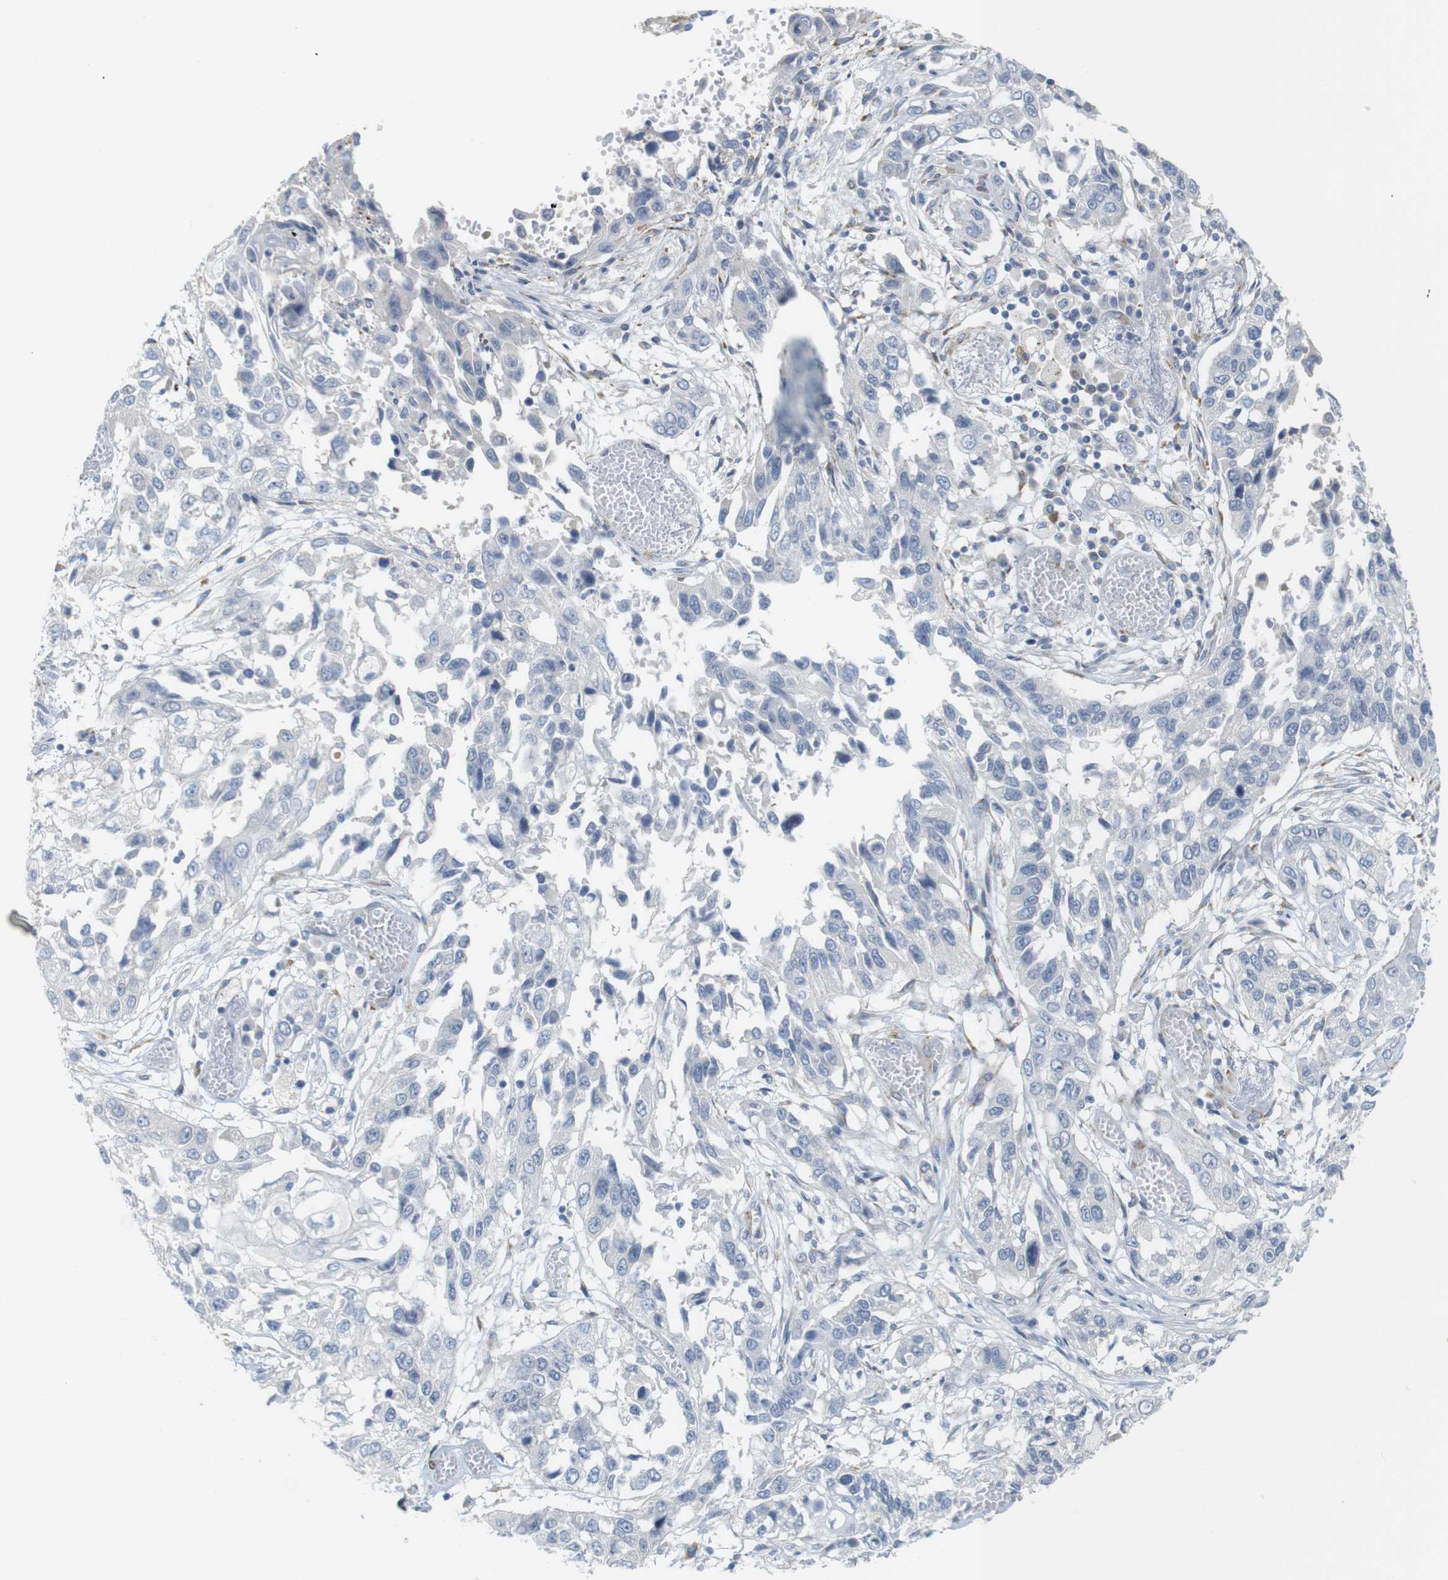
{"staining": {"intensity": "negative", "quantity": "none", "location": "none"}, "tissue": "lung cancer", "cell_type": "Tumor cells", "image_type": "cancer", "snomed": [{"axis": "morphology", "description": "Squamous cell carcinoma, NOS"}, {"axis": "topography", "description": "Lung"}], "caption": "This is a histopathology image of IHC staining of lung cancer, which shows no positivity in tumor cells. (DAB (3,3'-diaminobenzidine) IHC with hematoxylin counter stain).", "gene": "RGS9", "patient": {"sex": "male", "age": 71}}